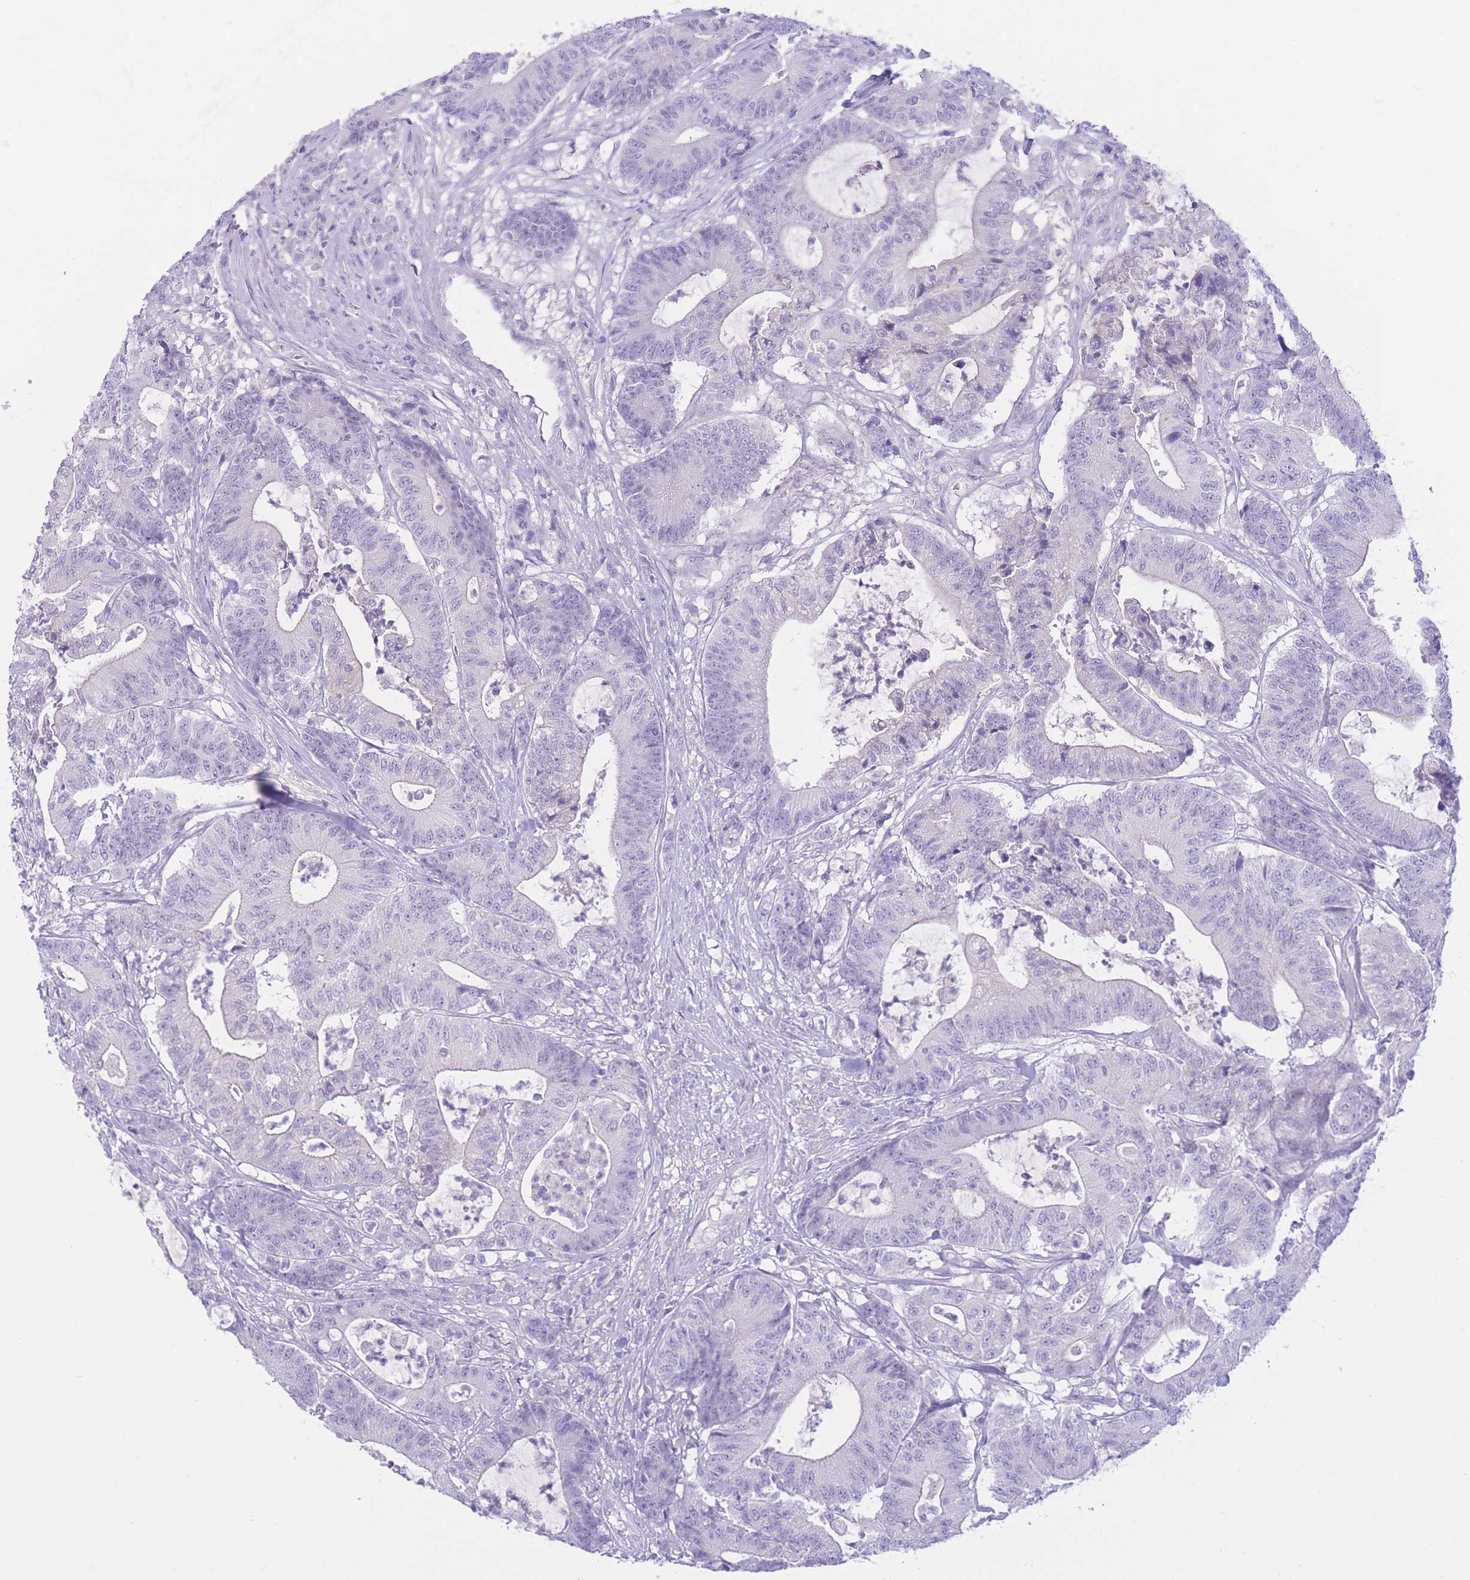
{"staining": {"intensity": "negative", "quantity": "none", "location": "none"}, "tissue": "colorectal cancer", "cell_type": "Tumor cells", "image_type": "cancer", "snomed": [{"axis": "morphology", "description": "Adenocarcinoma, NOS"}, {"axis": "topography", "description": "Colon"}], "caption": "A micrograph of human colorectal cancer is negative for staining in tumor cells. The staining was performed using DAB to visualize the protein expression in brown, while the nuclei were stained in blue with hematoxylin (Magnification: 20x).", "gene": "ZNF212", "patient": {"sex": "female", "age": 84}}